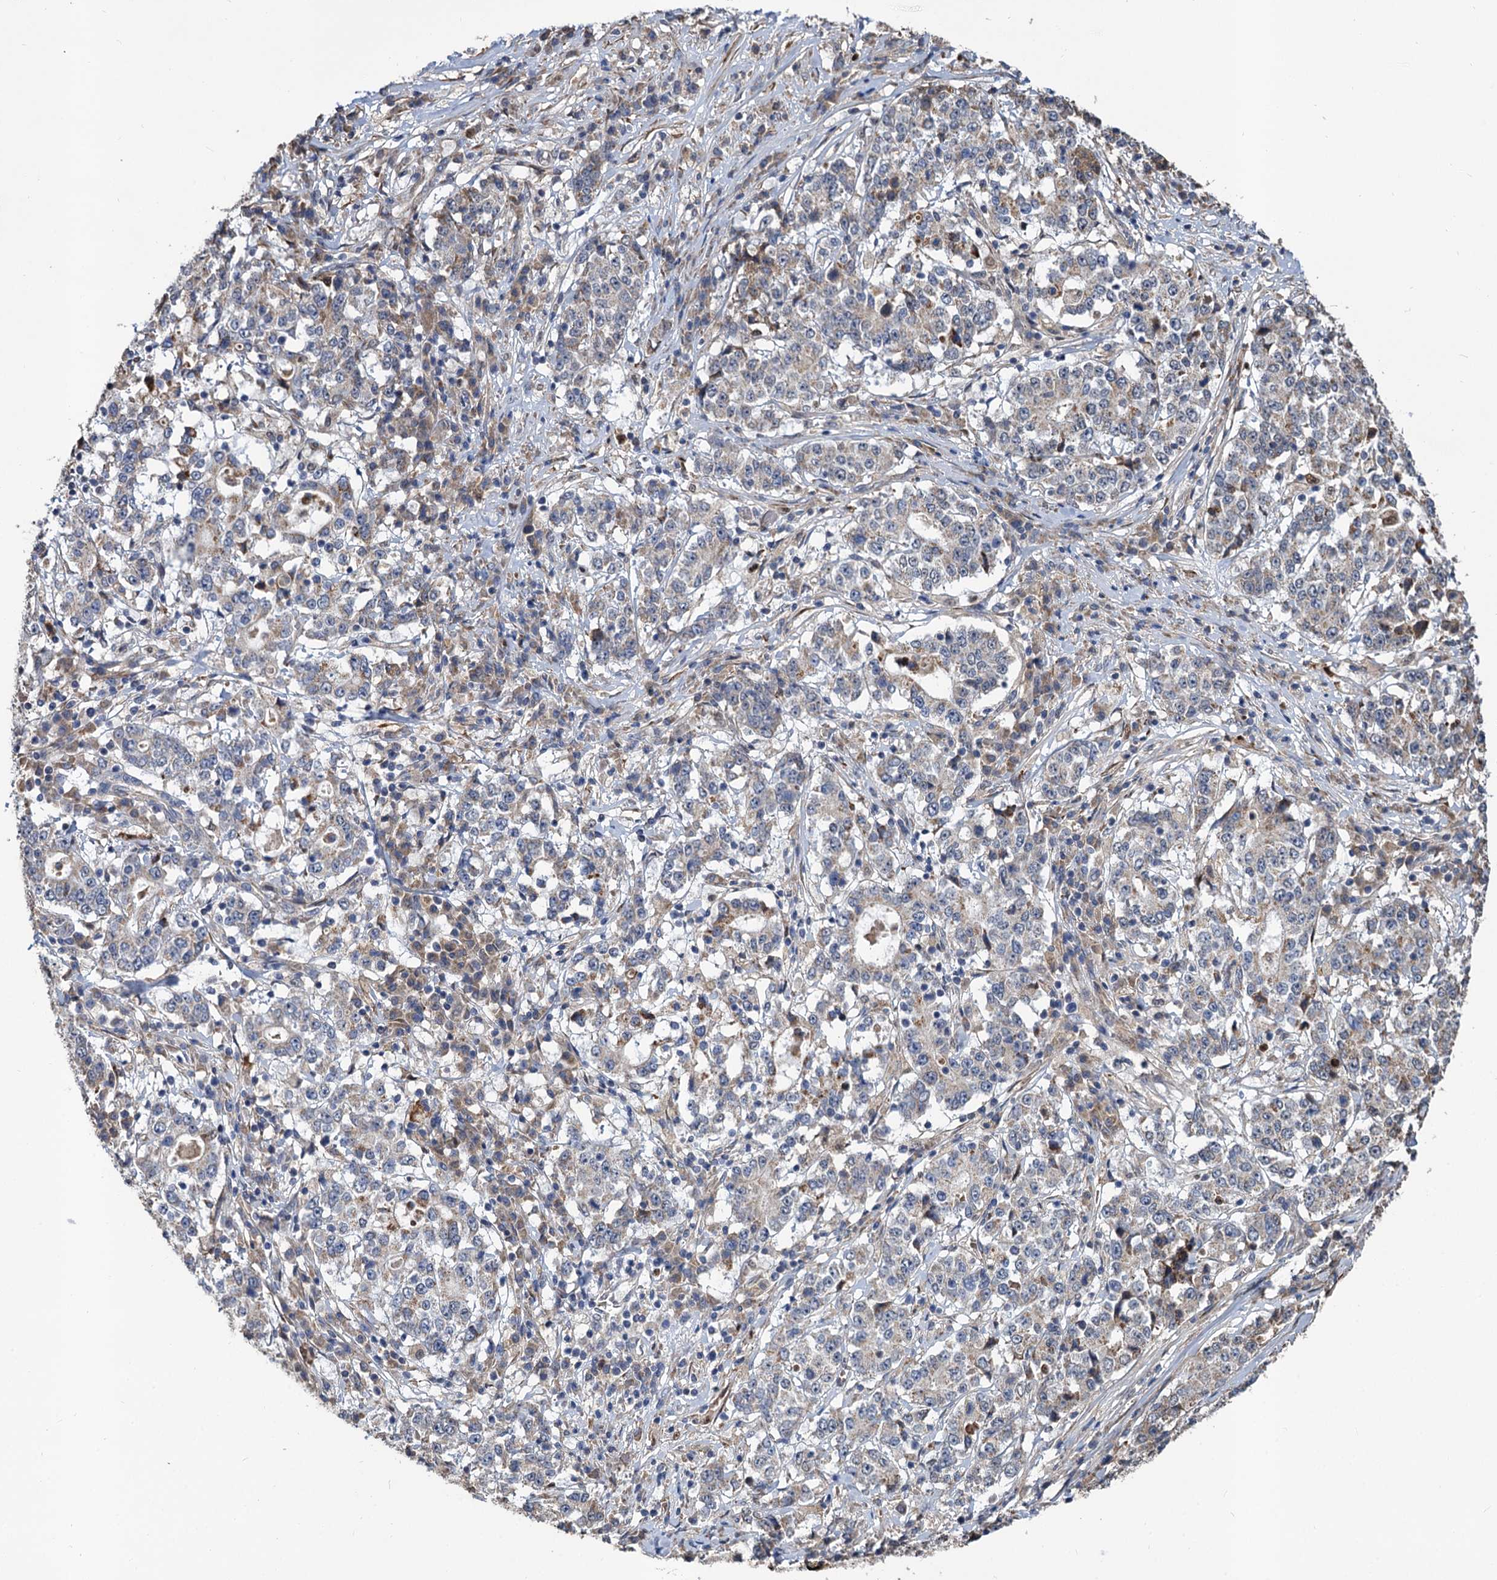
{"staining": {"intensity": "weak", "quantity": "<25%", "location": "cytoplasmic/membranous"}, "tissue": "stomach cancer", "cell_type": "Tumor cells", "image_type": "cancer", "snomed": [{"axis": "morphology", "description": "Adenocarcinoma, NOS"}, {"axis": "topography", "description": "Stomach"}], "caption": "Image shows no protein expression in tumor cells of adenocarcinoma (stomach) tissue.", "gene": "ALKBH7", "patient": {"sex": "male", "age": 59}}